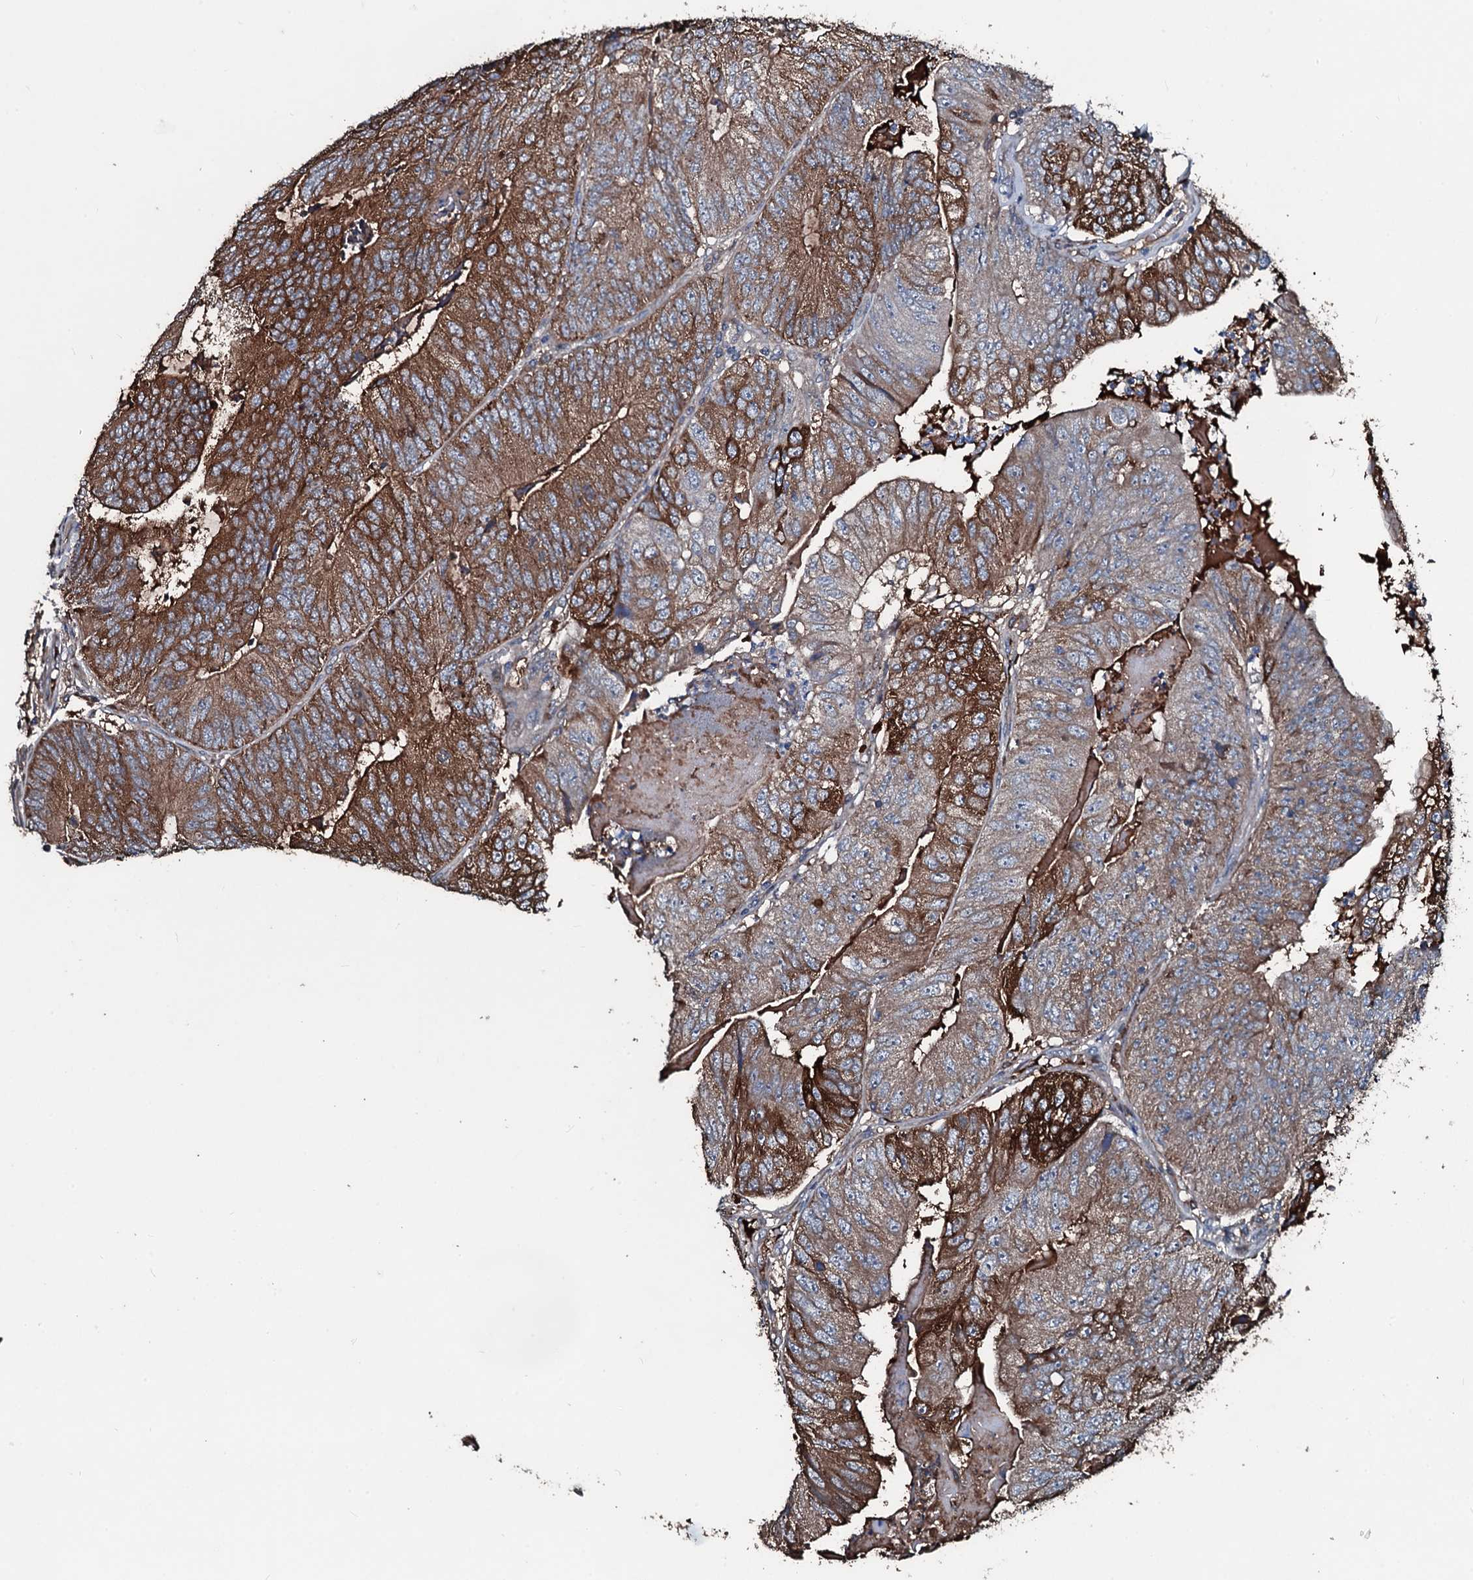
{"staining": {"intensity": "strong", "quantity": "25%-75%", "location": "cytoplasmic/membranous"}, "tissue": "colorectal cancer", "cell_type": "Tumor cells", "image_type": "cancer", "snomed": [{"axis": "morphology", "description": "Adenocarcinoma, NOS"}, {"axis": "topography", "description": "Colon"}], "caption": "Immunohistochemical staining of human colorectal adenocarcinoma reveals high levels of strong cytoplasmic/membranous protein positivity in approximately 25%-75% of tumor cells.", "gene": "AARS1", "patient": {"sex": "female", "age": 67}}